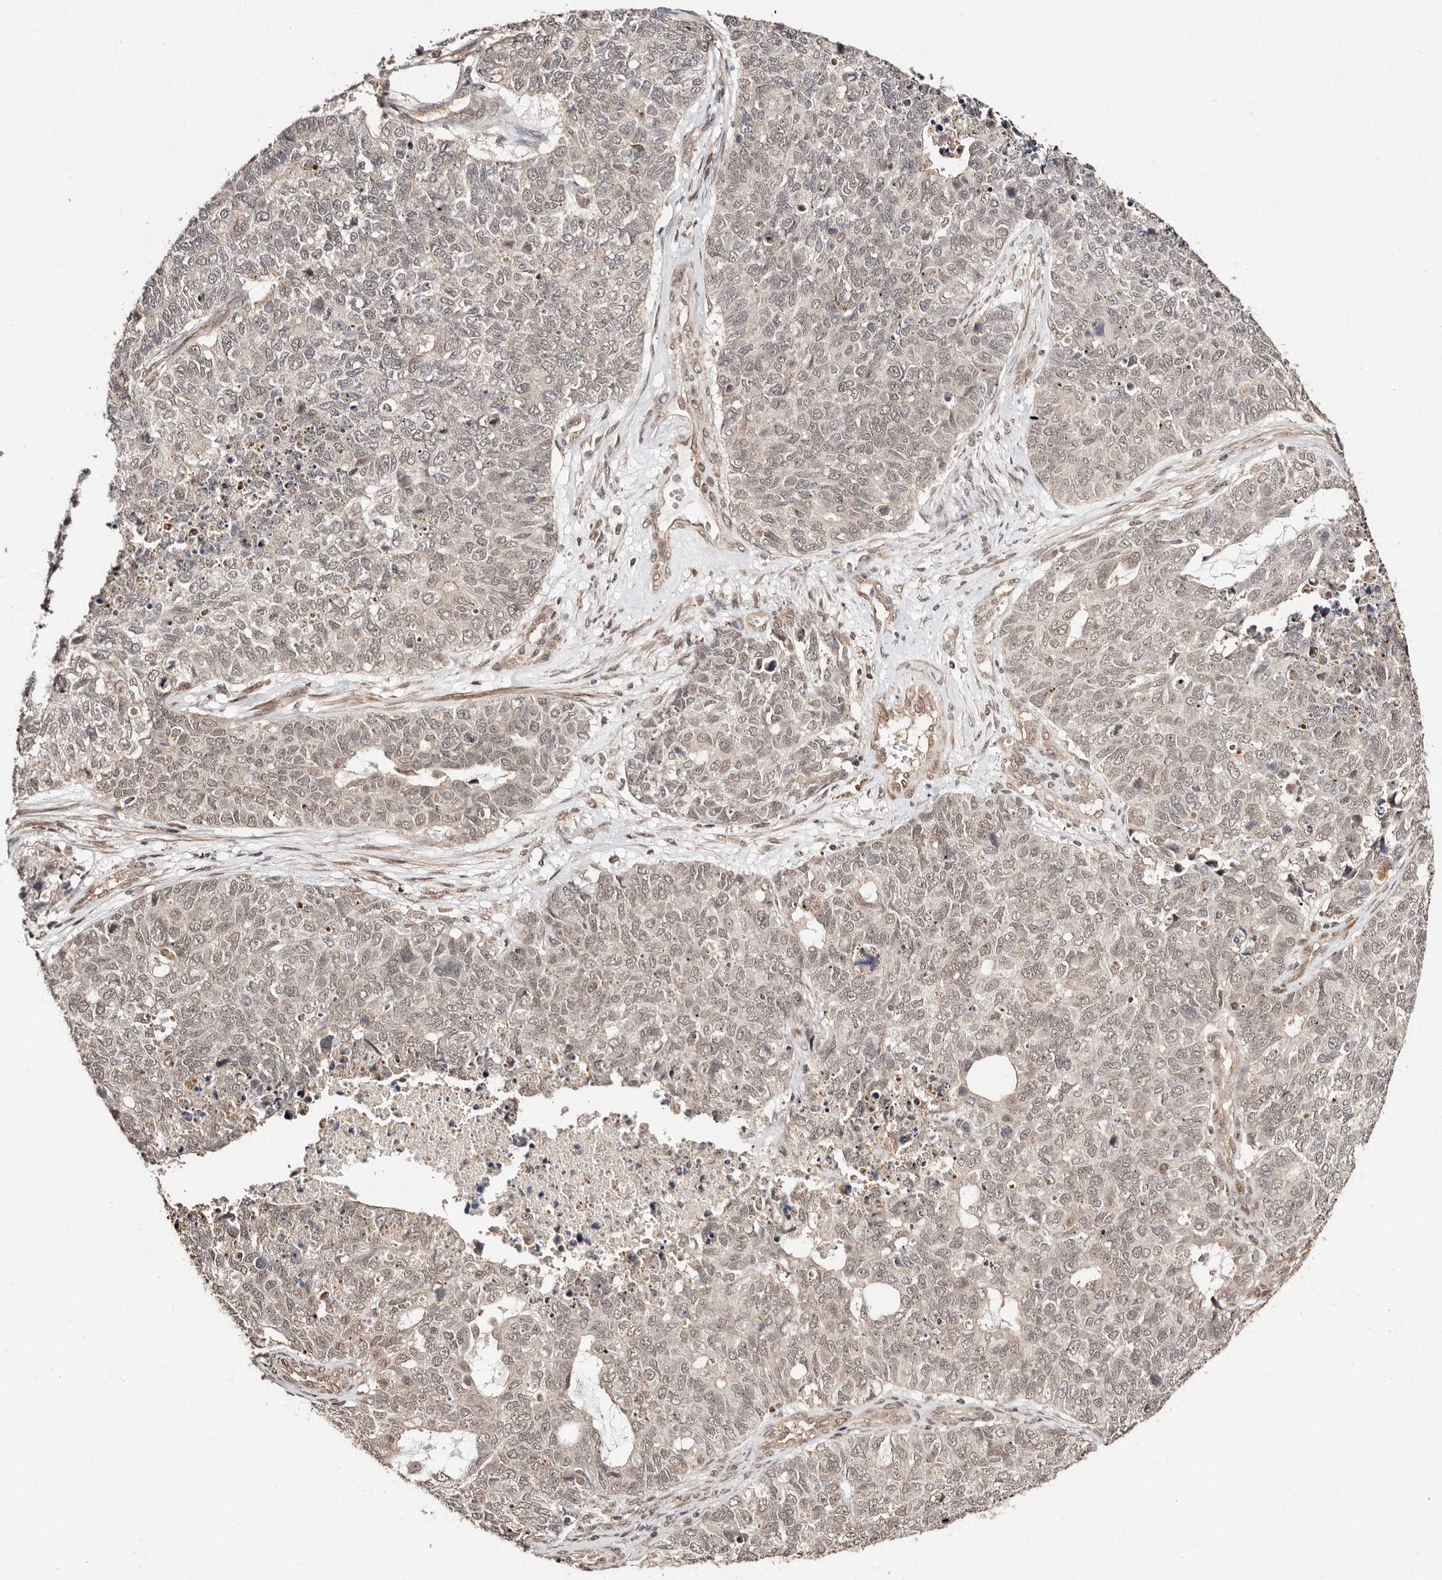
{"staining": {"intensity": "weak", "quantity": "<25%", "location": "nuclear"}, "tissue": "cervical cancer", "cell_type": "Tumor cells", "image_type": "cancer", "snomed": [{"axis": "morphology", "description": "Squamous cell carcinoma, NOS"}, {"axis": "topography", "description": "Cervix"}], "caption": "IHC image of human cervical cancer stained for a protein (brown), which demonstrates no expression in tumor cells. The staining is performed using DAB (3,3'-diaminobenzidine) brown chromogen with nuclei counter-stained in using hematoxylin.", "gene": "CTNNBL1", "patient": {"sex": "female", "age": 63}}